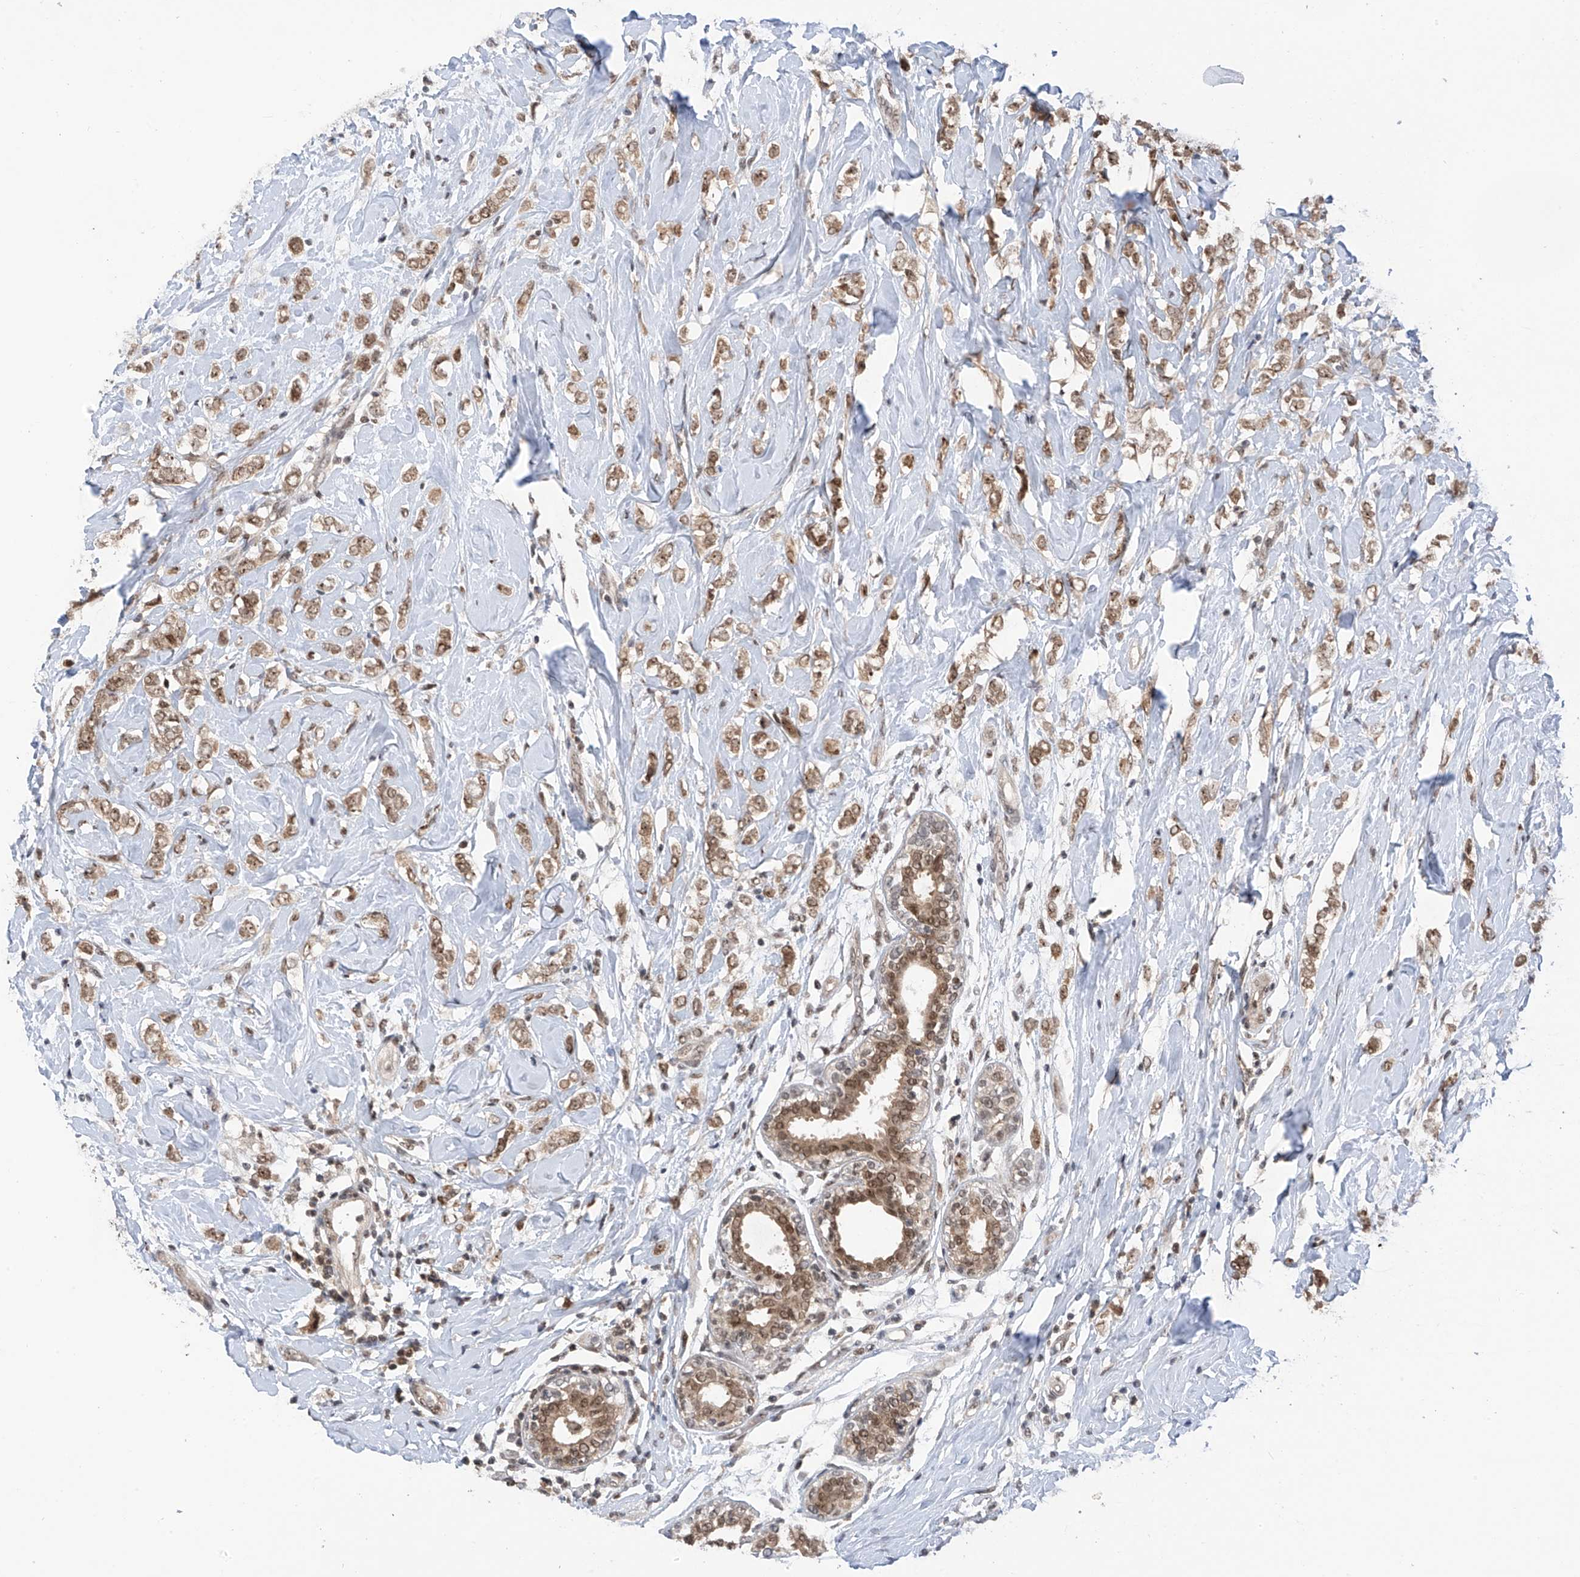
{"staining": {"intensity": "moderate", "quantity": ">75%", "location": "nuclear"}, "tissue": "breast cancer", "cell_type": "Tumor cells", "image_type": "cancer", "snomed": [{"axis": "morphology", "description": "Normal tissue, NOS"}, {"axis": "morphology", "description": "Lobular carcinoma"}, {"axis": "topography", "description": "Breast"}], "caption": "A medium amount of moderate nuclear expression is identified in approximately >75% of tumor cells in breast cancer (lobular carcinoma) tissue.", "gene": "RPAIN", "patient": {"sex": "female", "age": 47}}